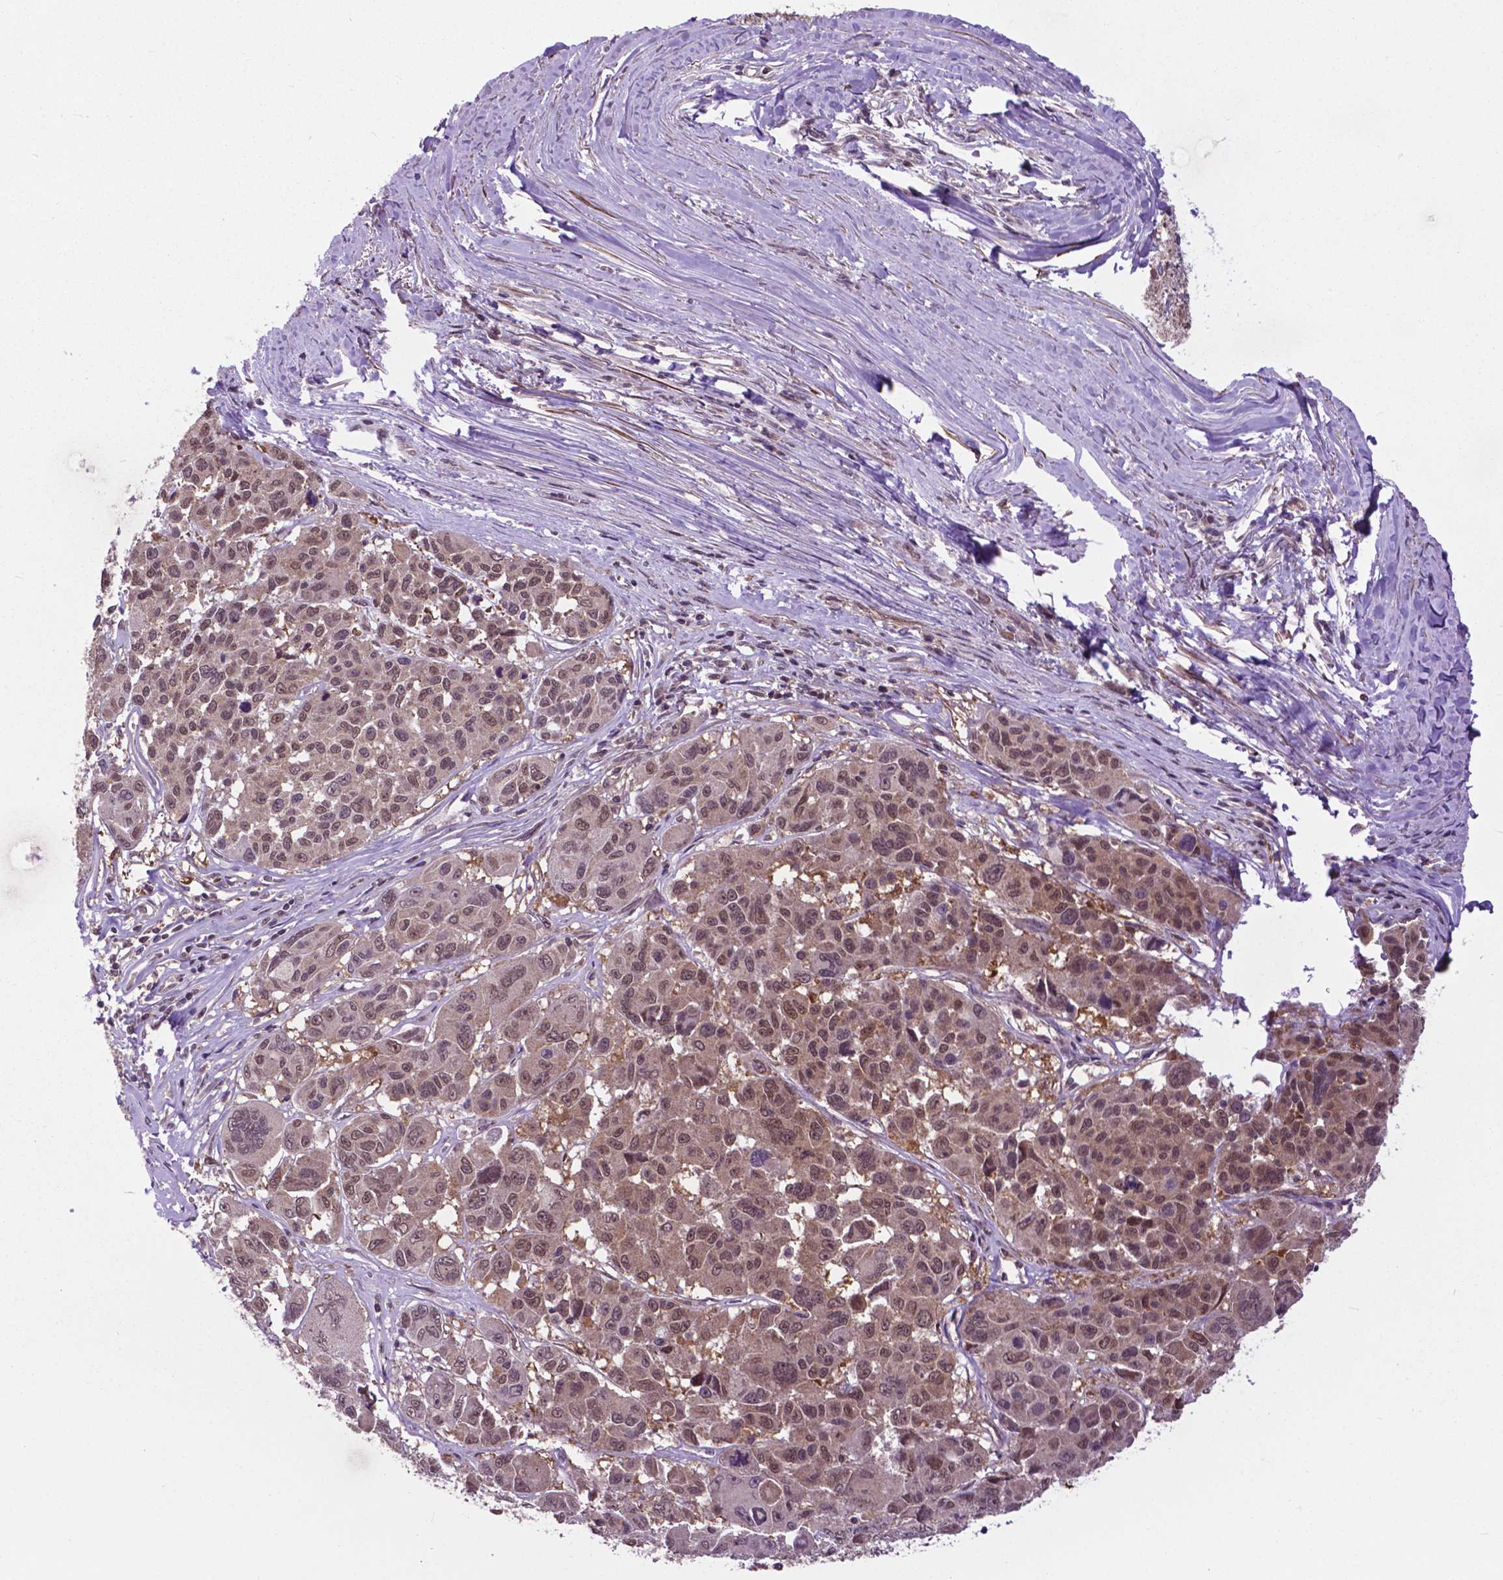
{"staining": {"intensity": "moderate", "quantity": "25%-75%", "location": "nuclear"}, "tissue": "melanoma", "cell_type": "Tumor cells", "image_type": "cancer", "snomed": [{"axis": "morphology", "description": "Malignant melanoma, NOS"}, {"axis": "topography", "description": "Skin"}], "caption": "Melanoma stained for a protein displays moderate nuclear positivity in tumor cells.", "gene": "OTUB1", "patient": {"sex": "female", "age": 66}}